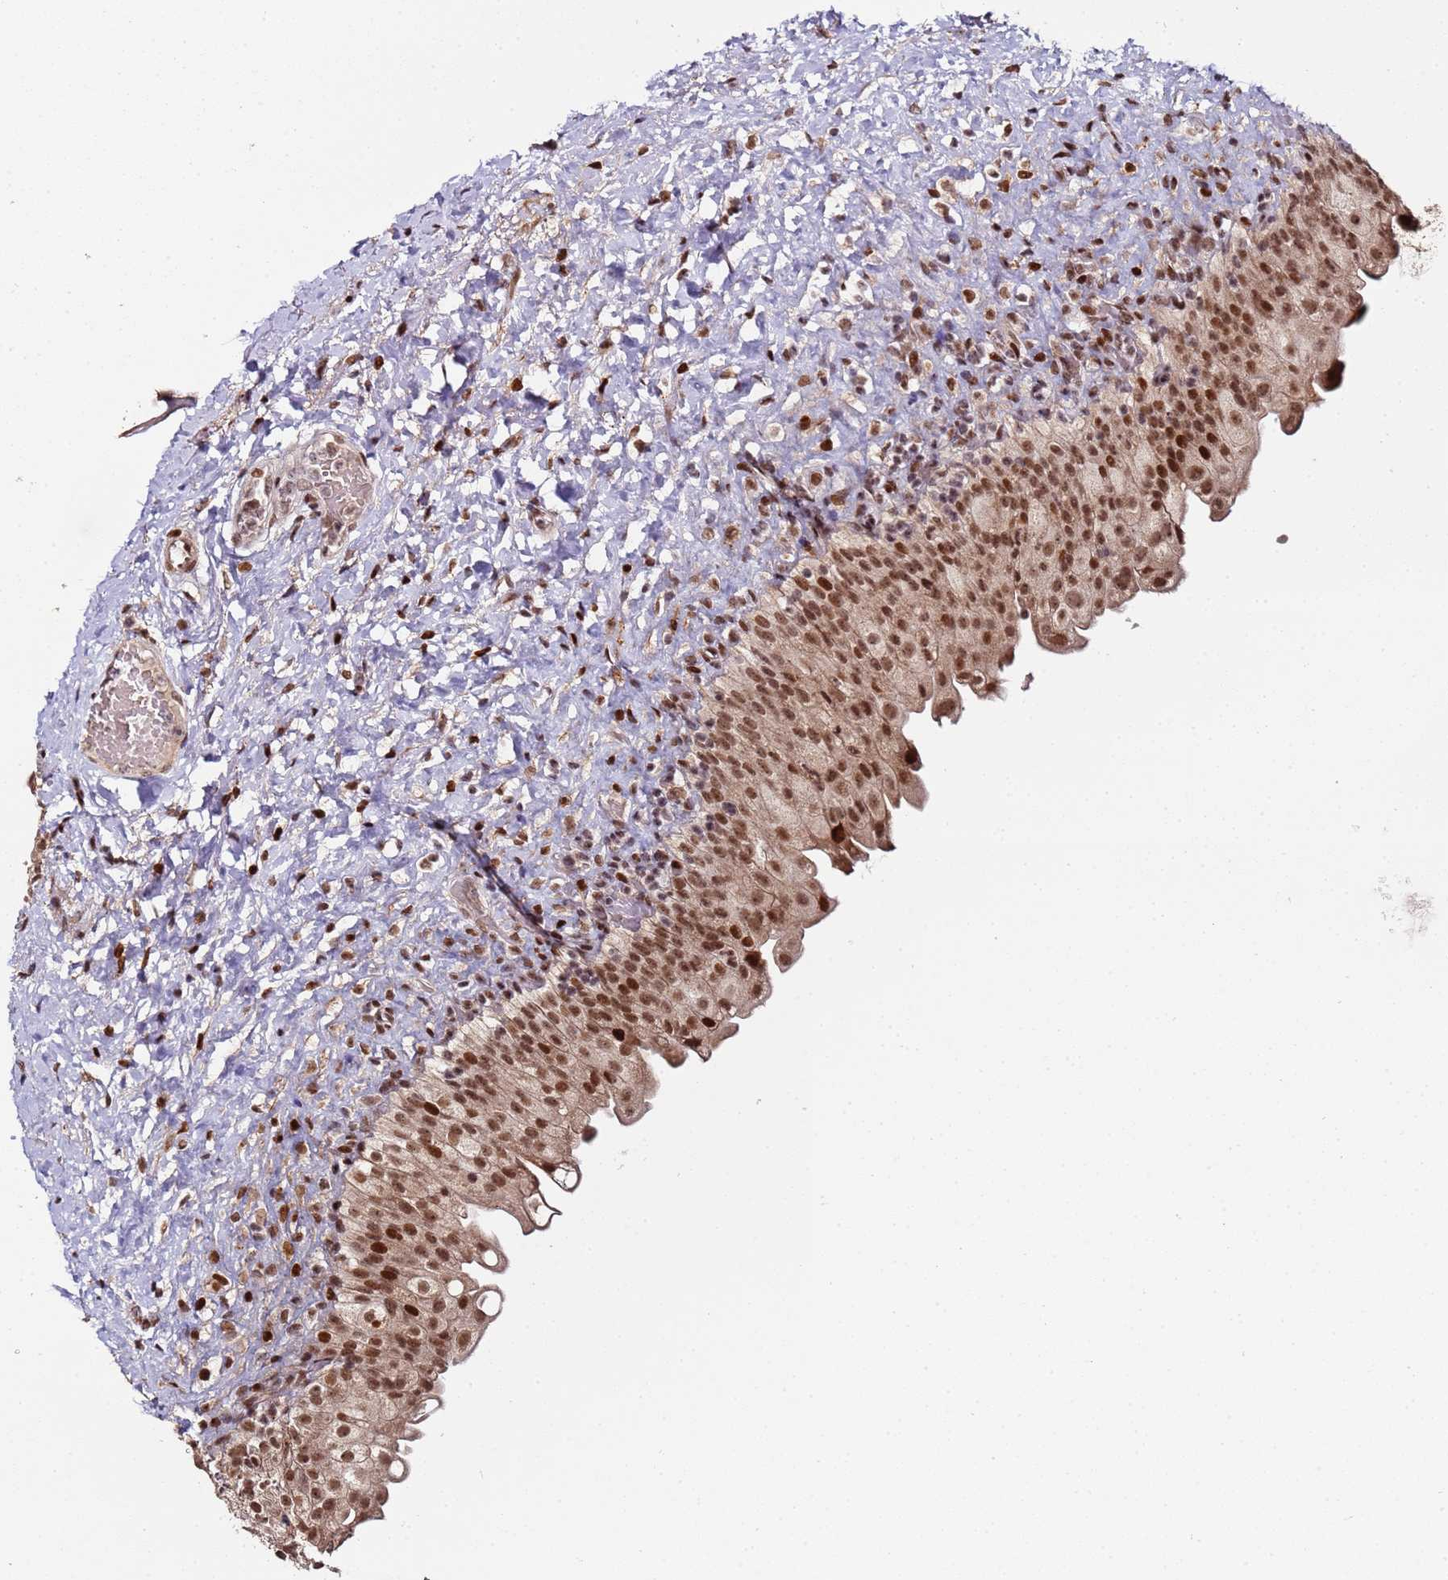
{"staining": {"intensity": "moderate", "quantity": ">75%", "location": "nuclear"}, "tissue": "urinary bladder", "cell_type": "Urothelial cells", "image_type": "normal", "snomed": [{"axis": "morphology", "description": "Normal tissue, NOS"}, {"axis": "topography", "description": "Urinary bladder"}], "caption": "DAB immunohistochemical staining of normal urinary bladder shows moderate nuclear protein expression in approximately >75% of urothelial cells.", "gene": "PPM1H", "patient": {"sex": "female", "age": 27}}